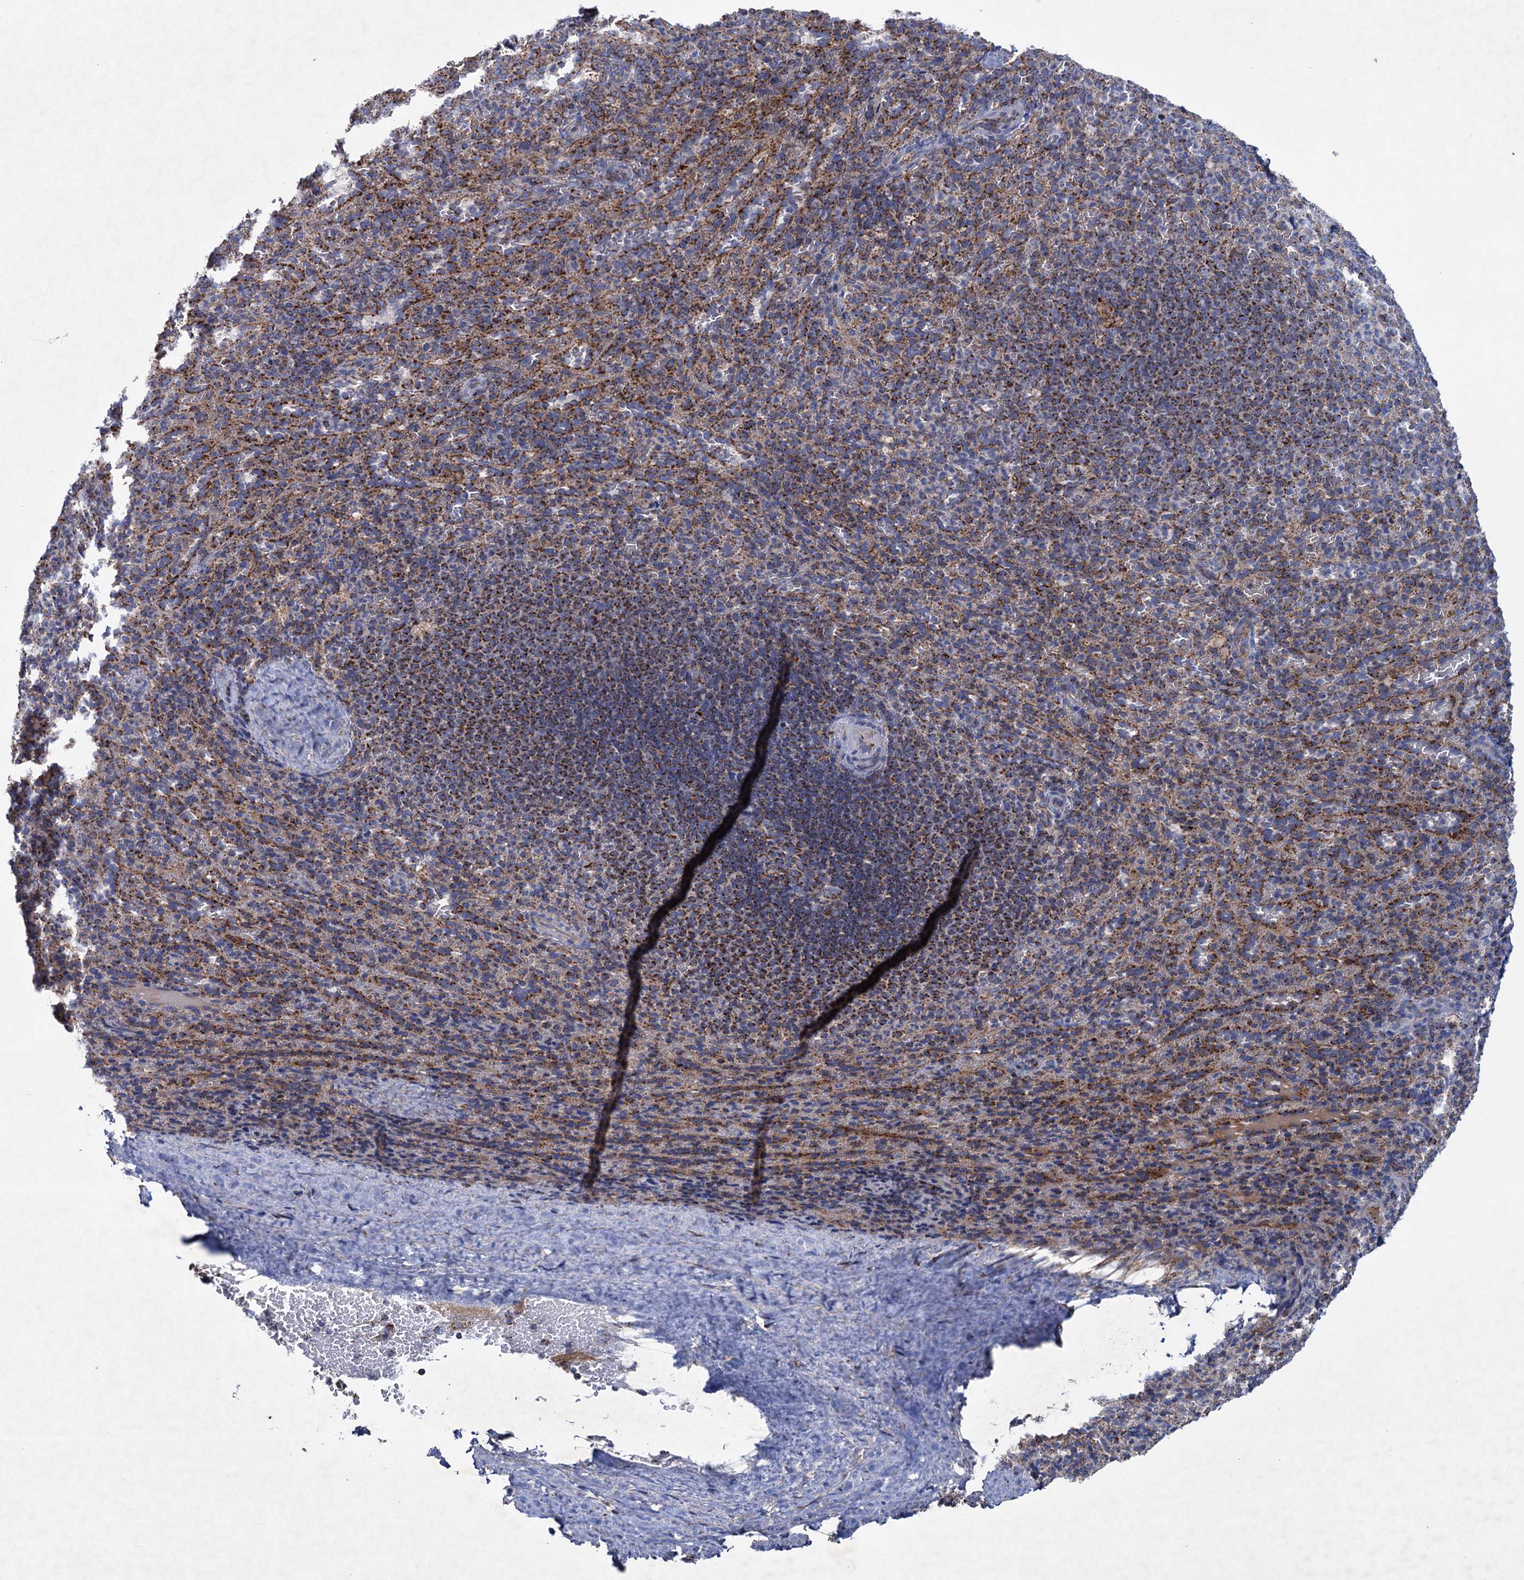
{"staining": {"intensity": "strong", "quantity": "25%-75%", "location": "cytoplasmic/membranous"}, "tissue": "spleen", "cell_type": "Cells in red pulp", "image_type": "normal", "snomed": [{"axis": "morphology", "description": "Normal tissue, NOS"}, {"axis": "topography", "description": "Spleen"}], "caption": "Immunohistochemical staining of unremarkable spleen shows high levels of strong cytoplasmic/membranous positivity in about 25%-75% of cells in red pulp.", "gene": "GTPBP3", "patient": {"sex": "female", "age": 21}}